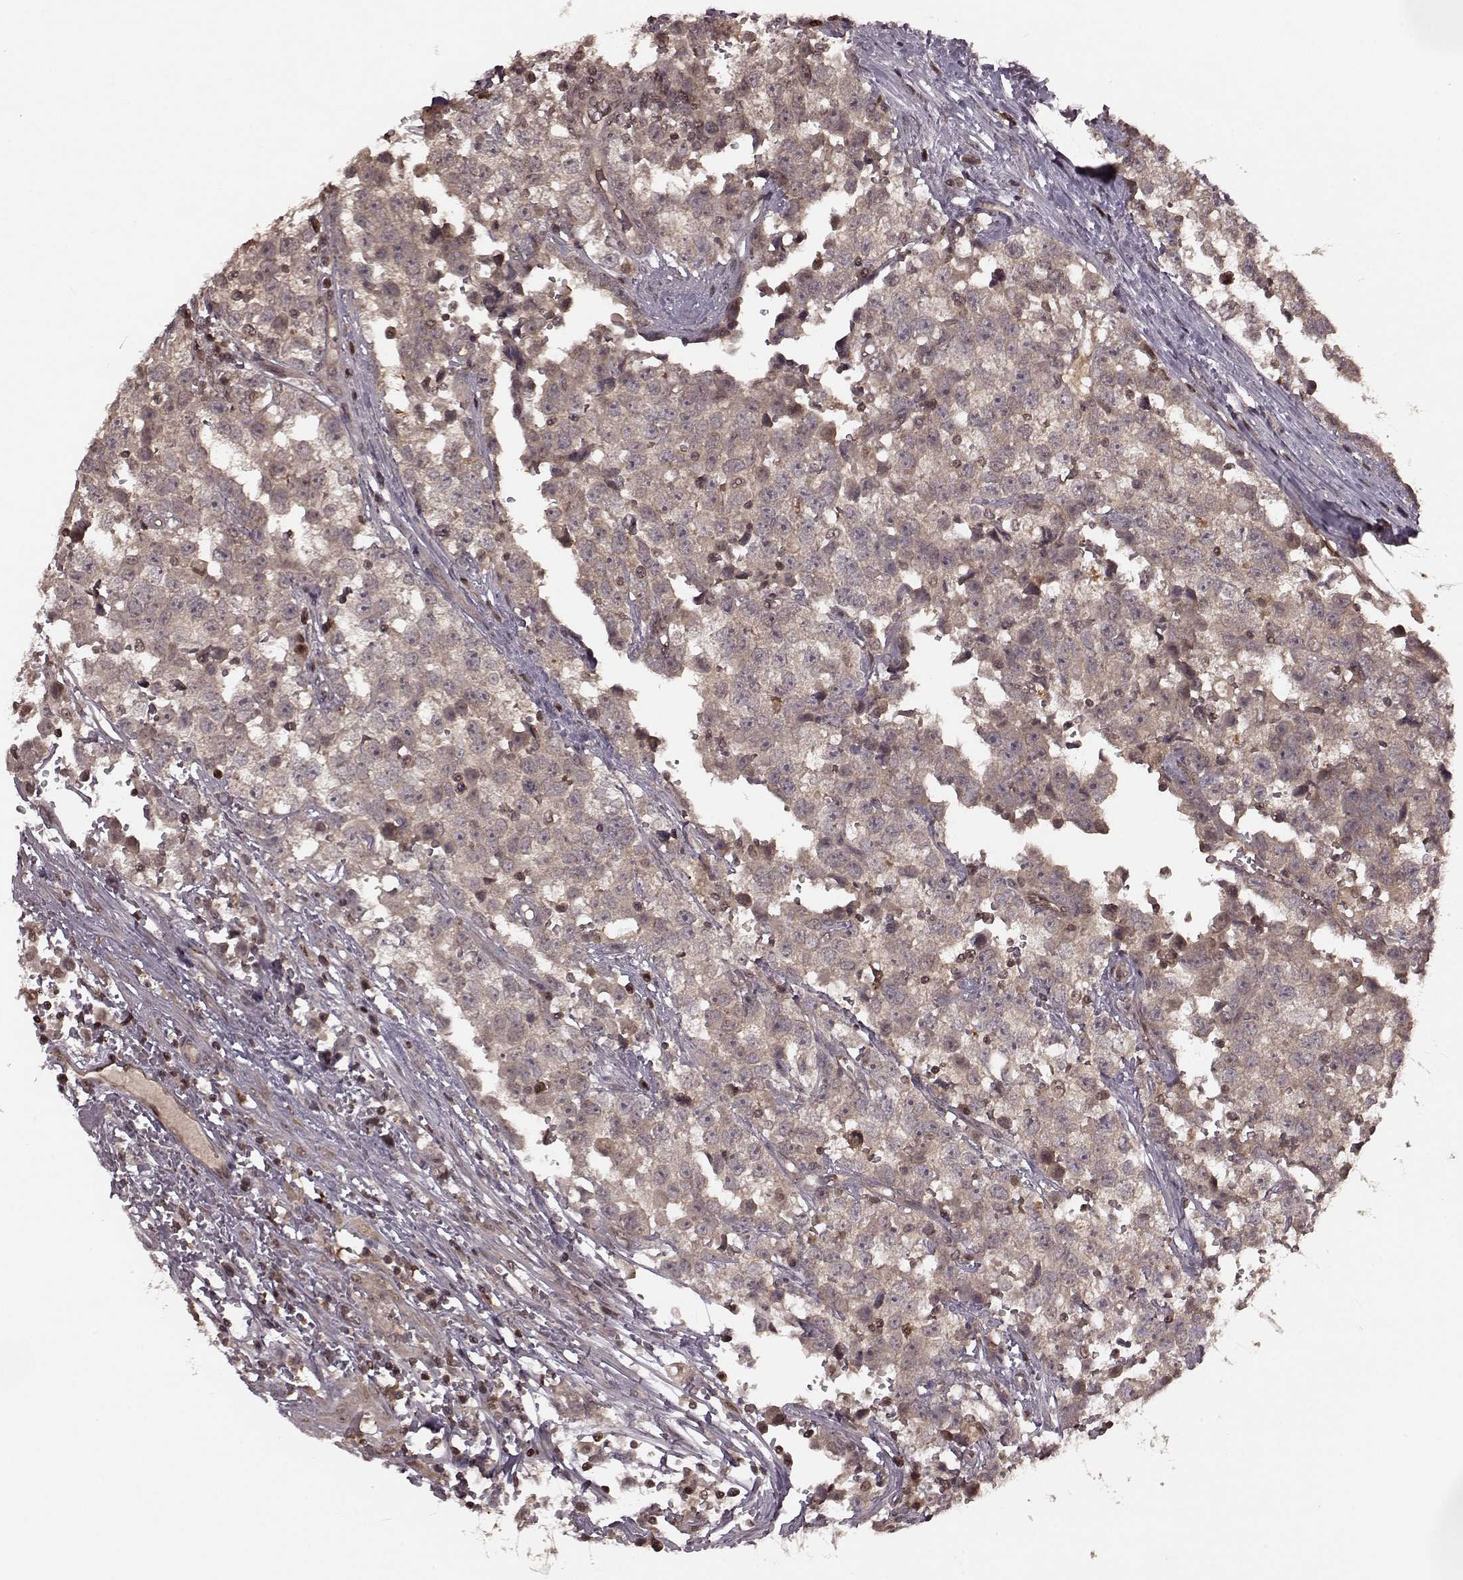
{"staining": {"intensity": "weak", "quantity": "<25%", "location": "cytoplasmic/membranous"}, "tissue": "testis cancer", "cell_type": "Tumor cells", "image_type": "cancer", "snomed": [{"axis": "morphology", "description": "Seminoma, NOS"}, {"axis": "topography", "description": "Testis"}], "caption": "High magnification brightfield microscopy of testis cancer (seminoma) stained with DAB (brown) and counterstained with hematoxylin (blue): tumor cells show no significant staining.", "gene": "GSS", "patient": {"sex": "male", "age": 34}}